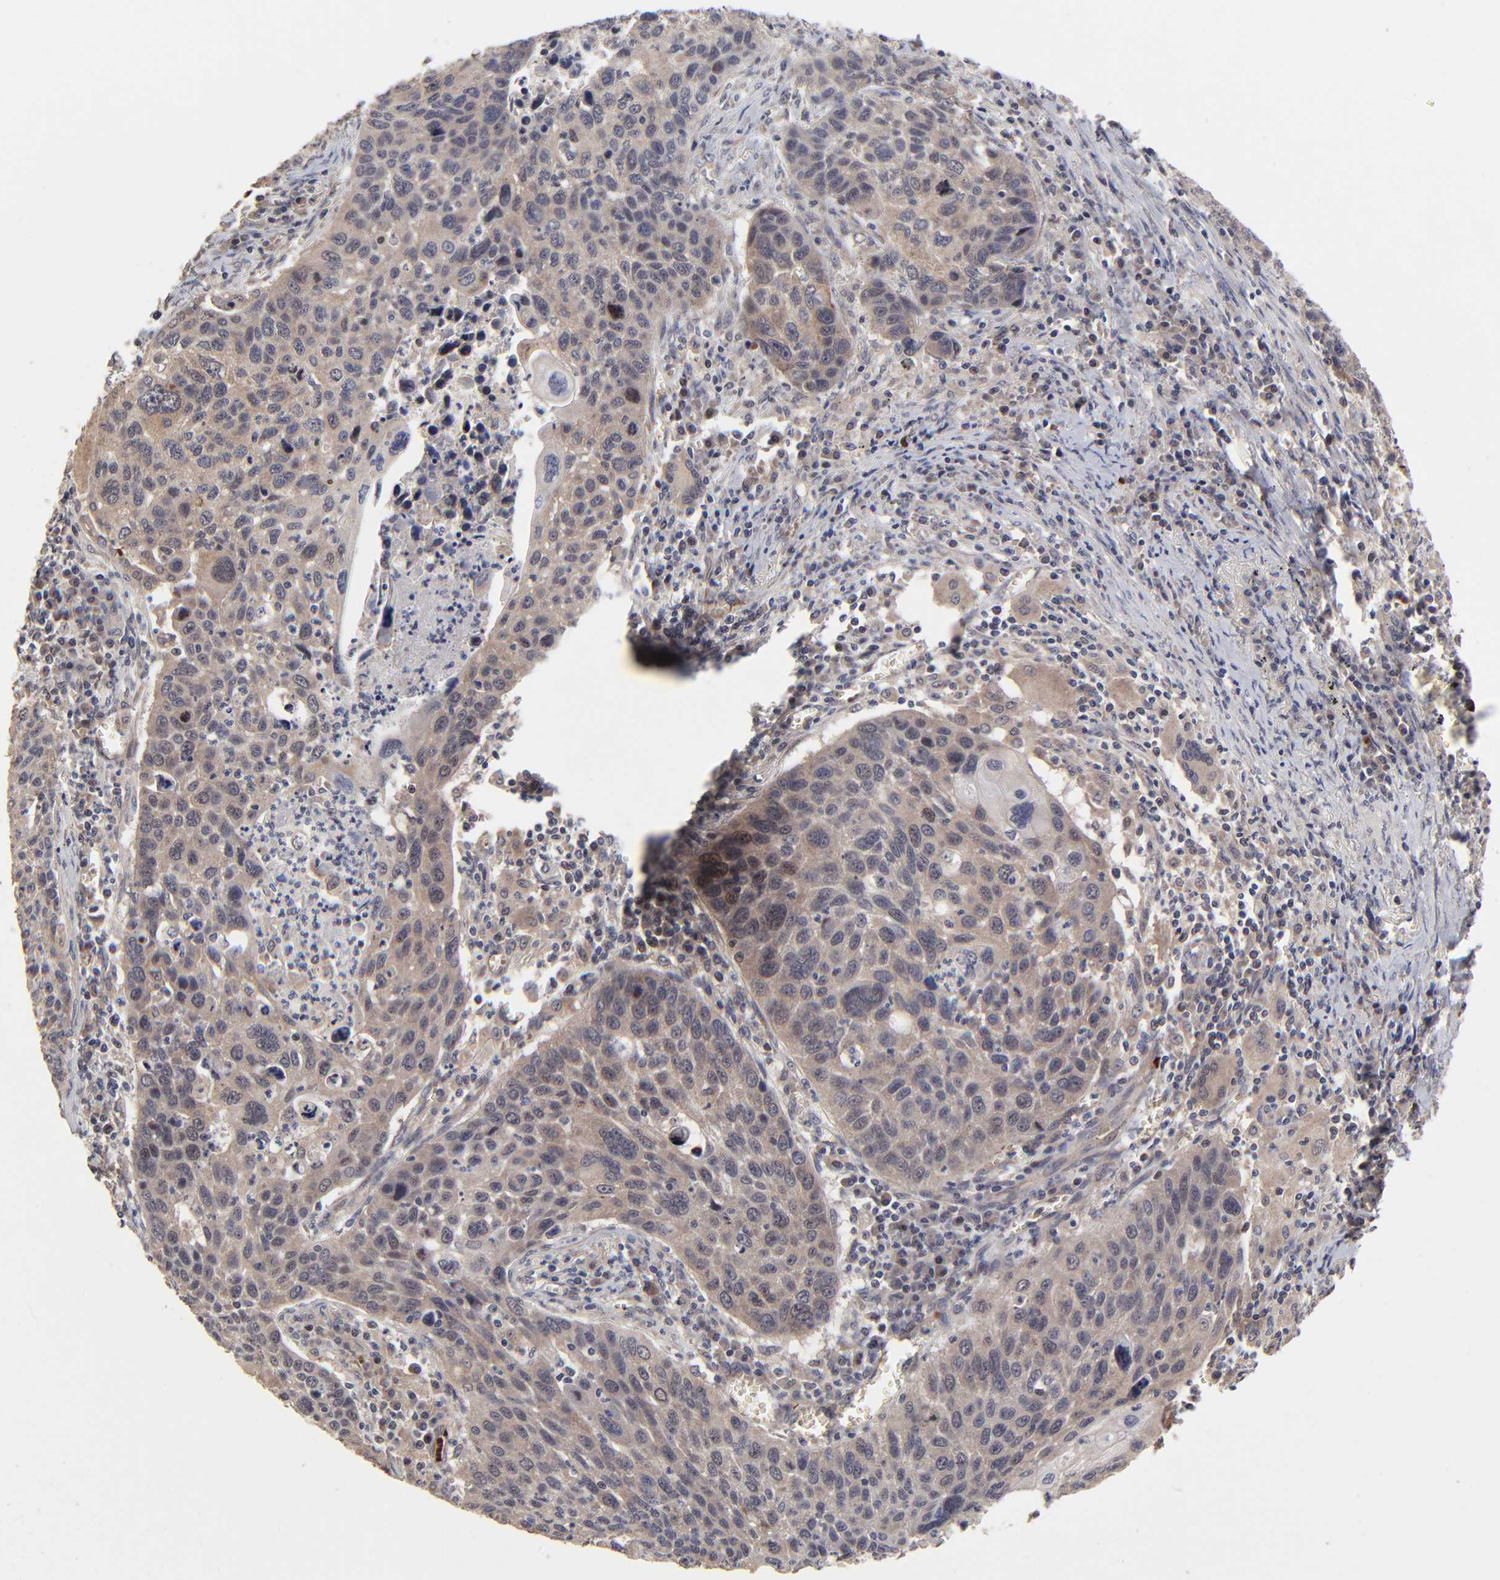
{"staining": {"intensity": "moderate", "quantity": ">75%", "location": "cytoplasmic/membranous"}, "tissue": "lung cancer", "cell_type": "Tumor cells", "image_type": "cancer", "snomed": [{"axis": "morphology", "description": "Squamous cell carcinoma, NOS"}, {"axis": "topography", "description": "Lung"}], "caption": "Lung squamous cell carcinoma stained with immunohistochemistry (IHC) exhibits moderate cytoplasmic/membranous staining in approximately >75% of tumor cells.", "gene": "FRMD8", "patient": {"sex": "male", "age": 68}}